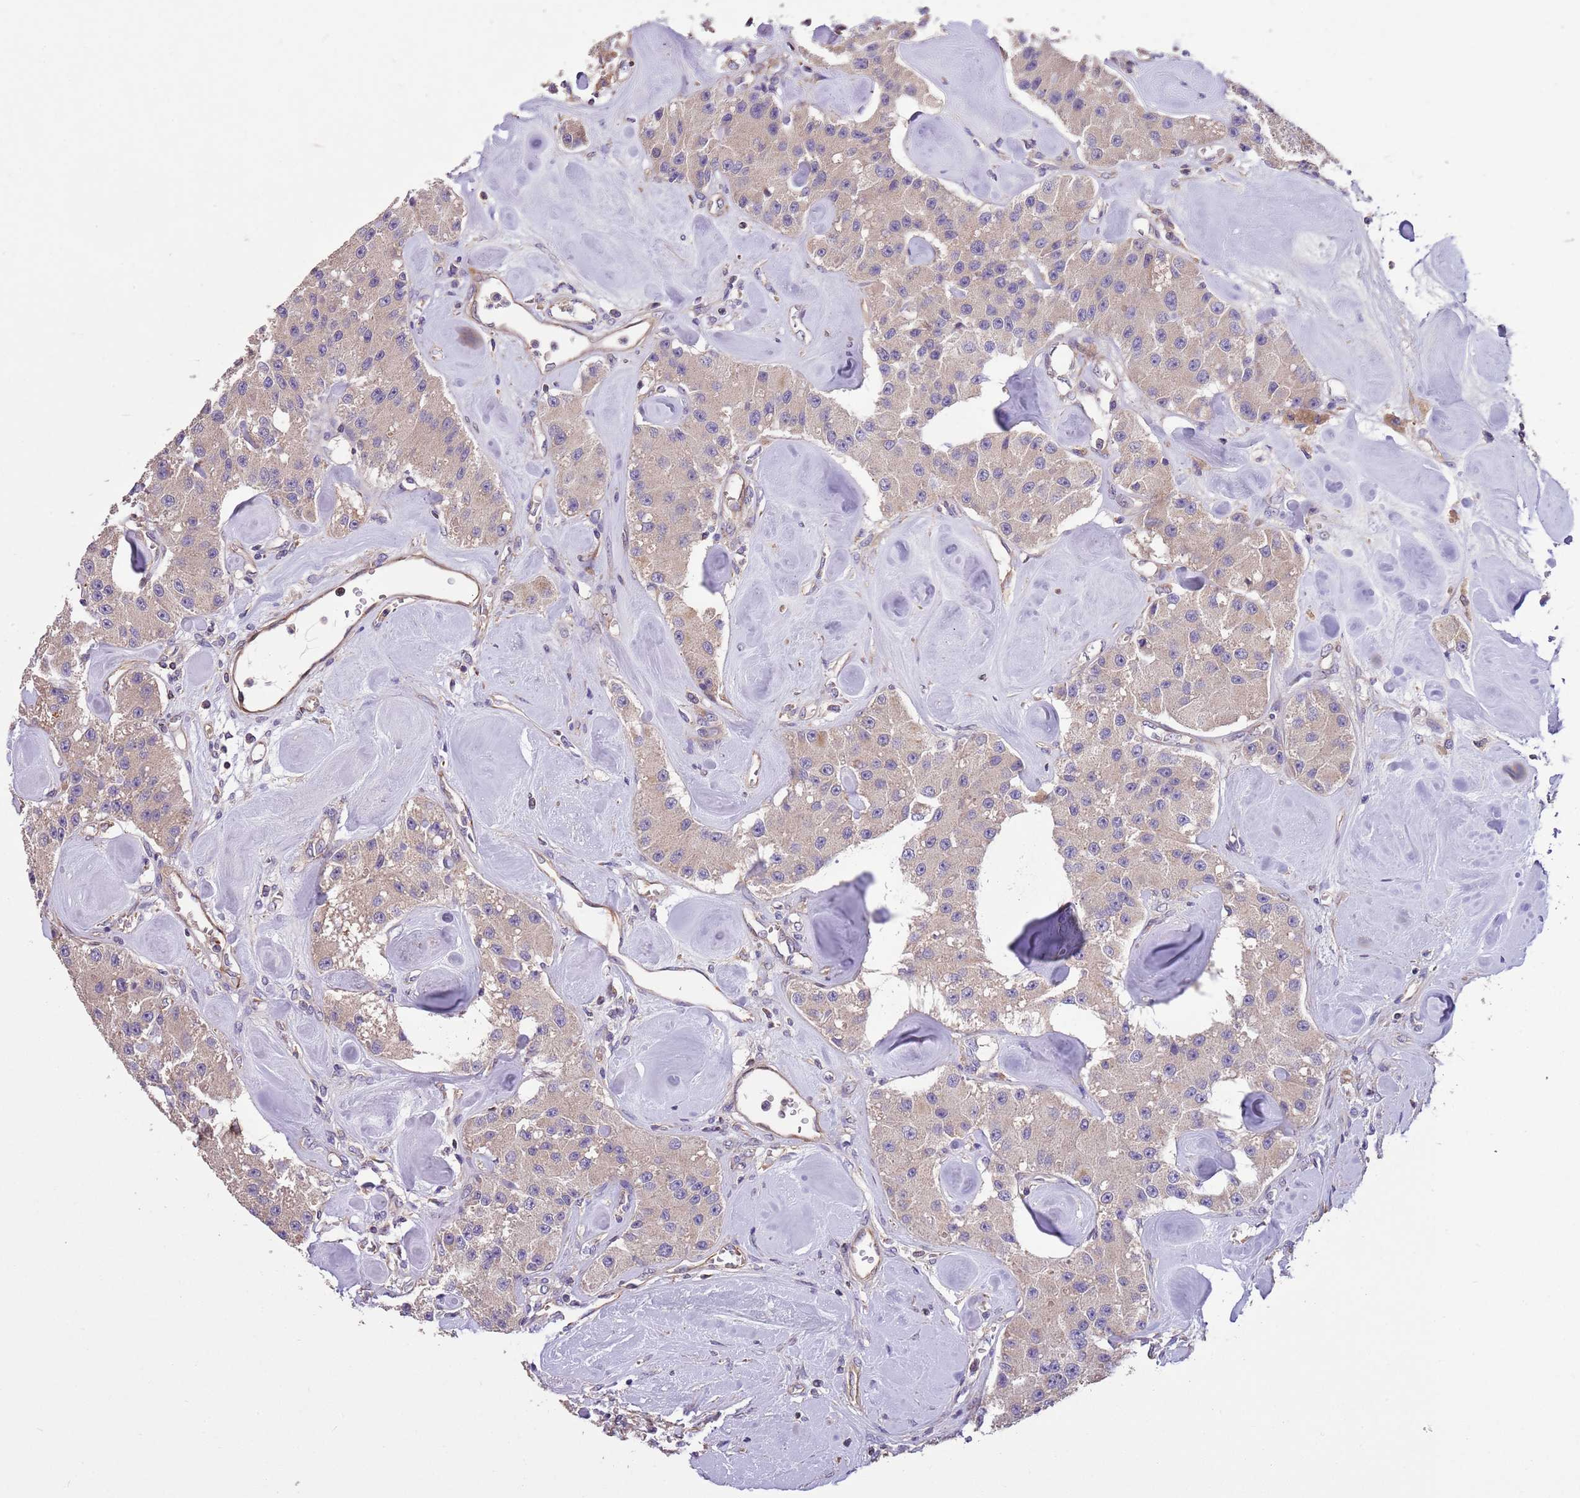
{"staining": {"intensity": "negative", "quantity": "none", "location": "none"}, "tissue": "carcinoid", "cell_type": "Tumor cells", "image_type": "cancer", "snomed": [{"axis": "morphology", "description": "Carcinoid, malignant, NOS"}, {"axis": "topography", "description": "Pancreas"}], "caption": "This image is of malignant carcinoid stained with IHC to label a protein in brown with the nuclei are counter-stained blue. There is no staining in tumor cells.", "gene": "FAM89B", "patient": {"sex": "male", "age": 41}}